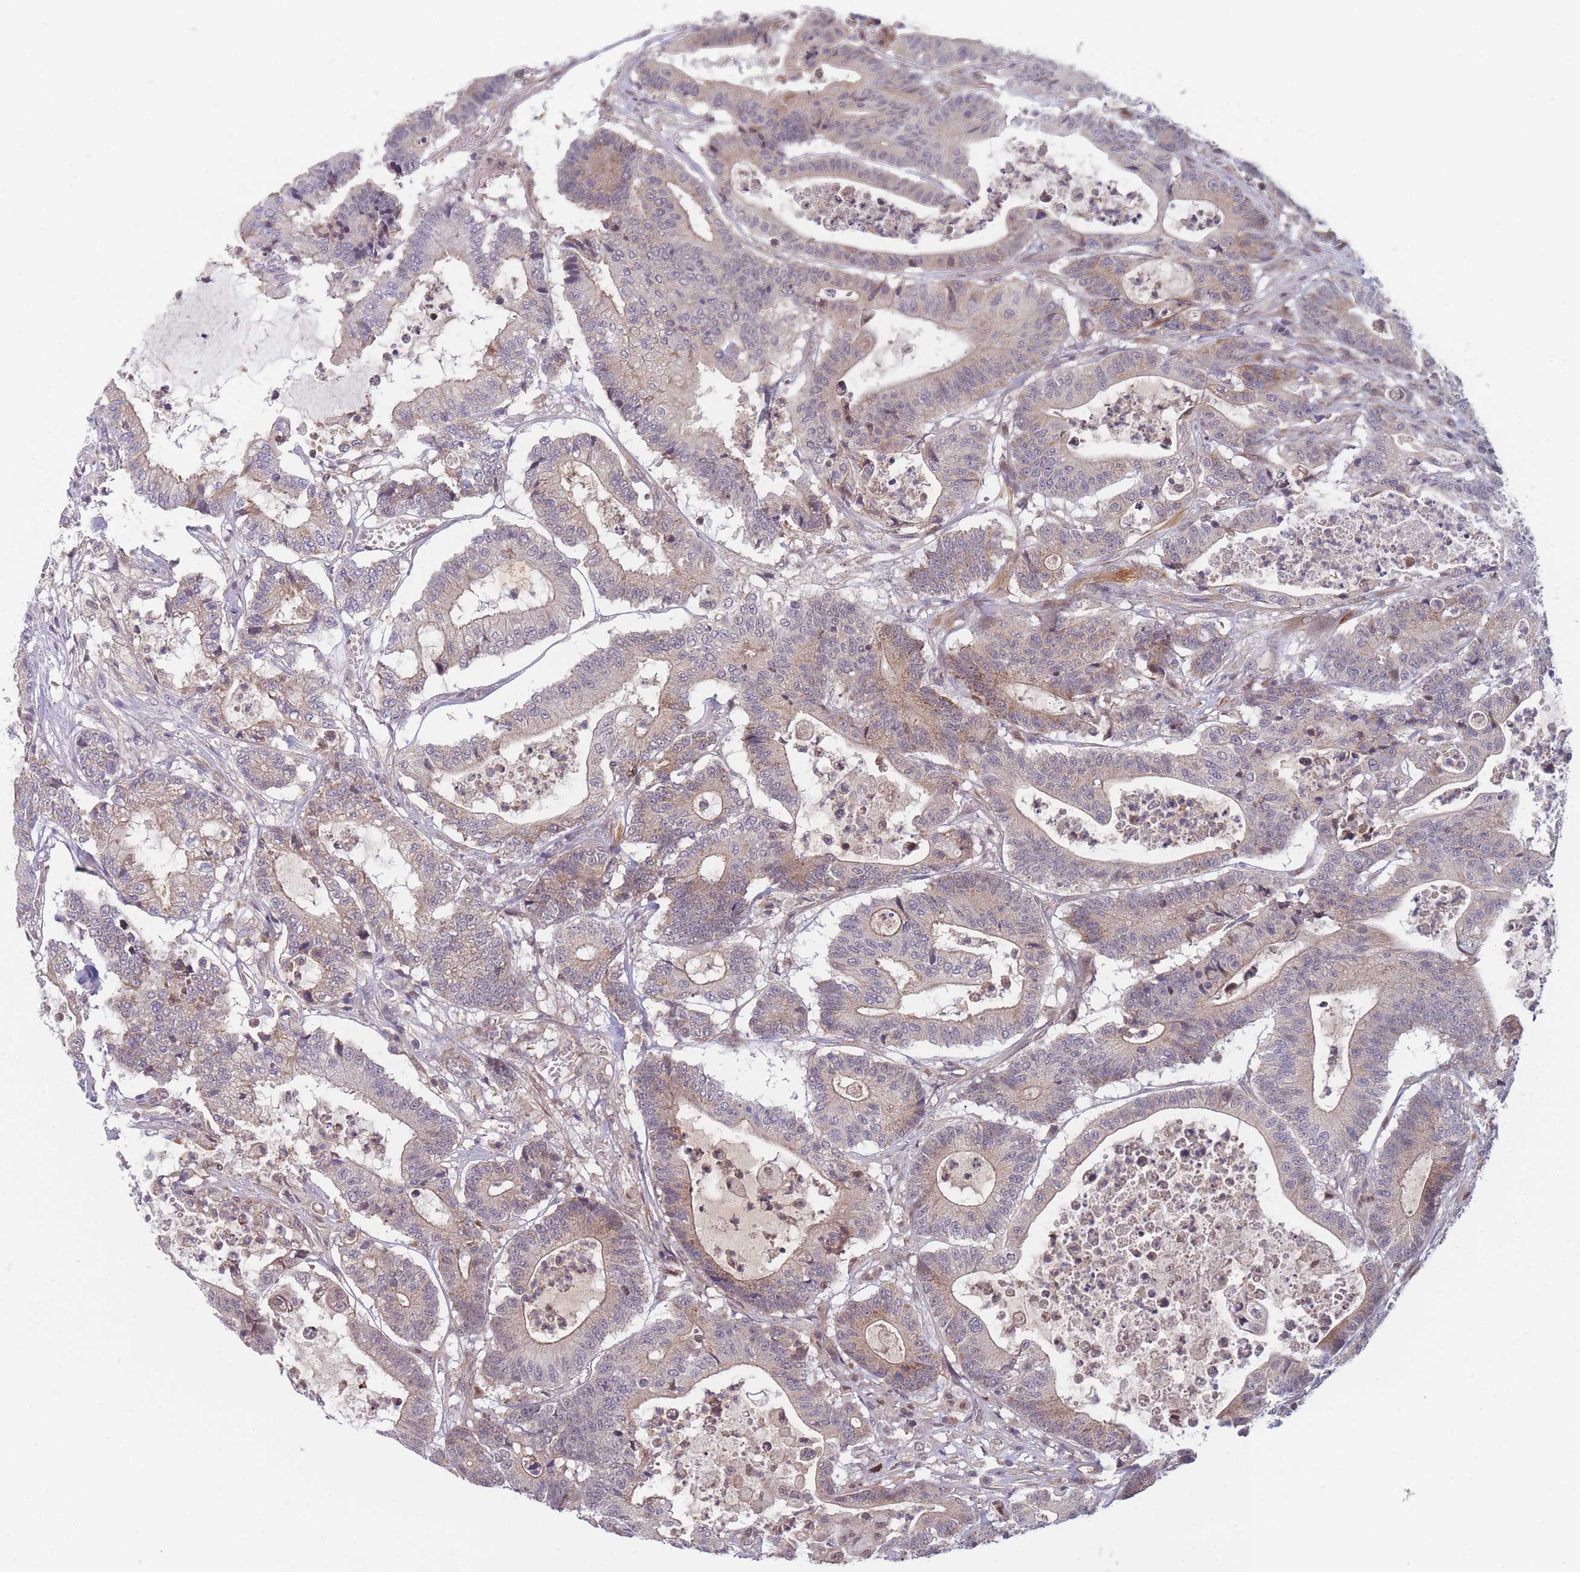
{"staining": {"intensity": "weak", "quantity": "25%-75%", "location": "cytoplasmic/membranous,nuclear"}, "tissue": "colorectal cancer", "cell_type": "Tumor cells", "image_type": "cancer", "snomed": [{"axis": "morphology", "description": "Adenocarcinoma, NOS"}, {"axis": "topography", "description": "Colon"}], "caption": "Protein staining by IHC displays weak cytoplasmic/membranous and nuclear expression in approximately 25%-75% of tumor cells in colorectal adenocarcinoma.", "gene": "FAM153A", "patient": {"sex": "female", "age": 84}}